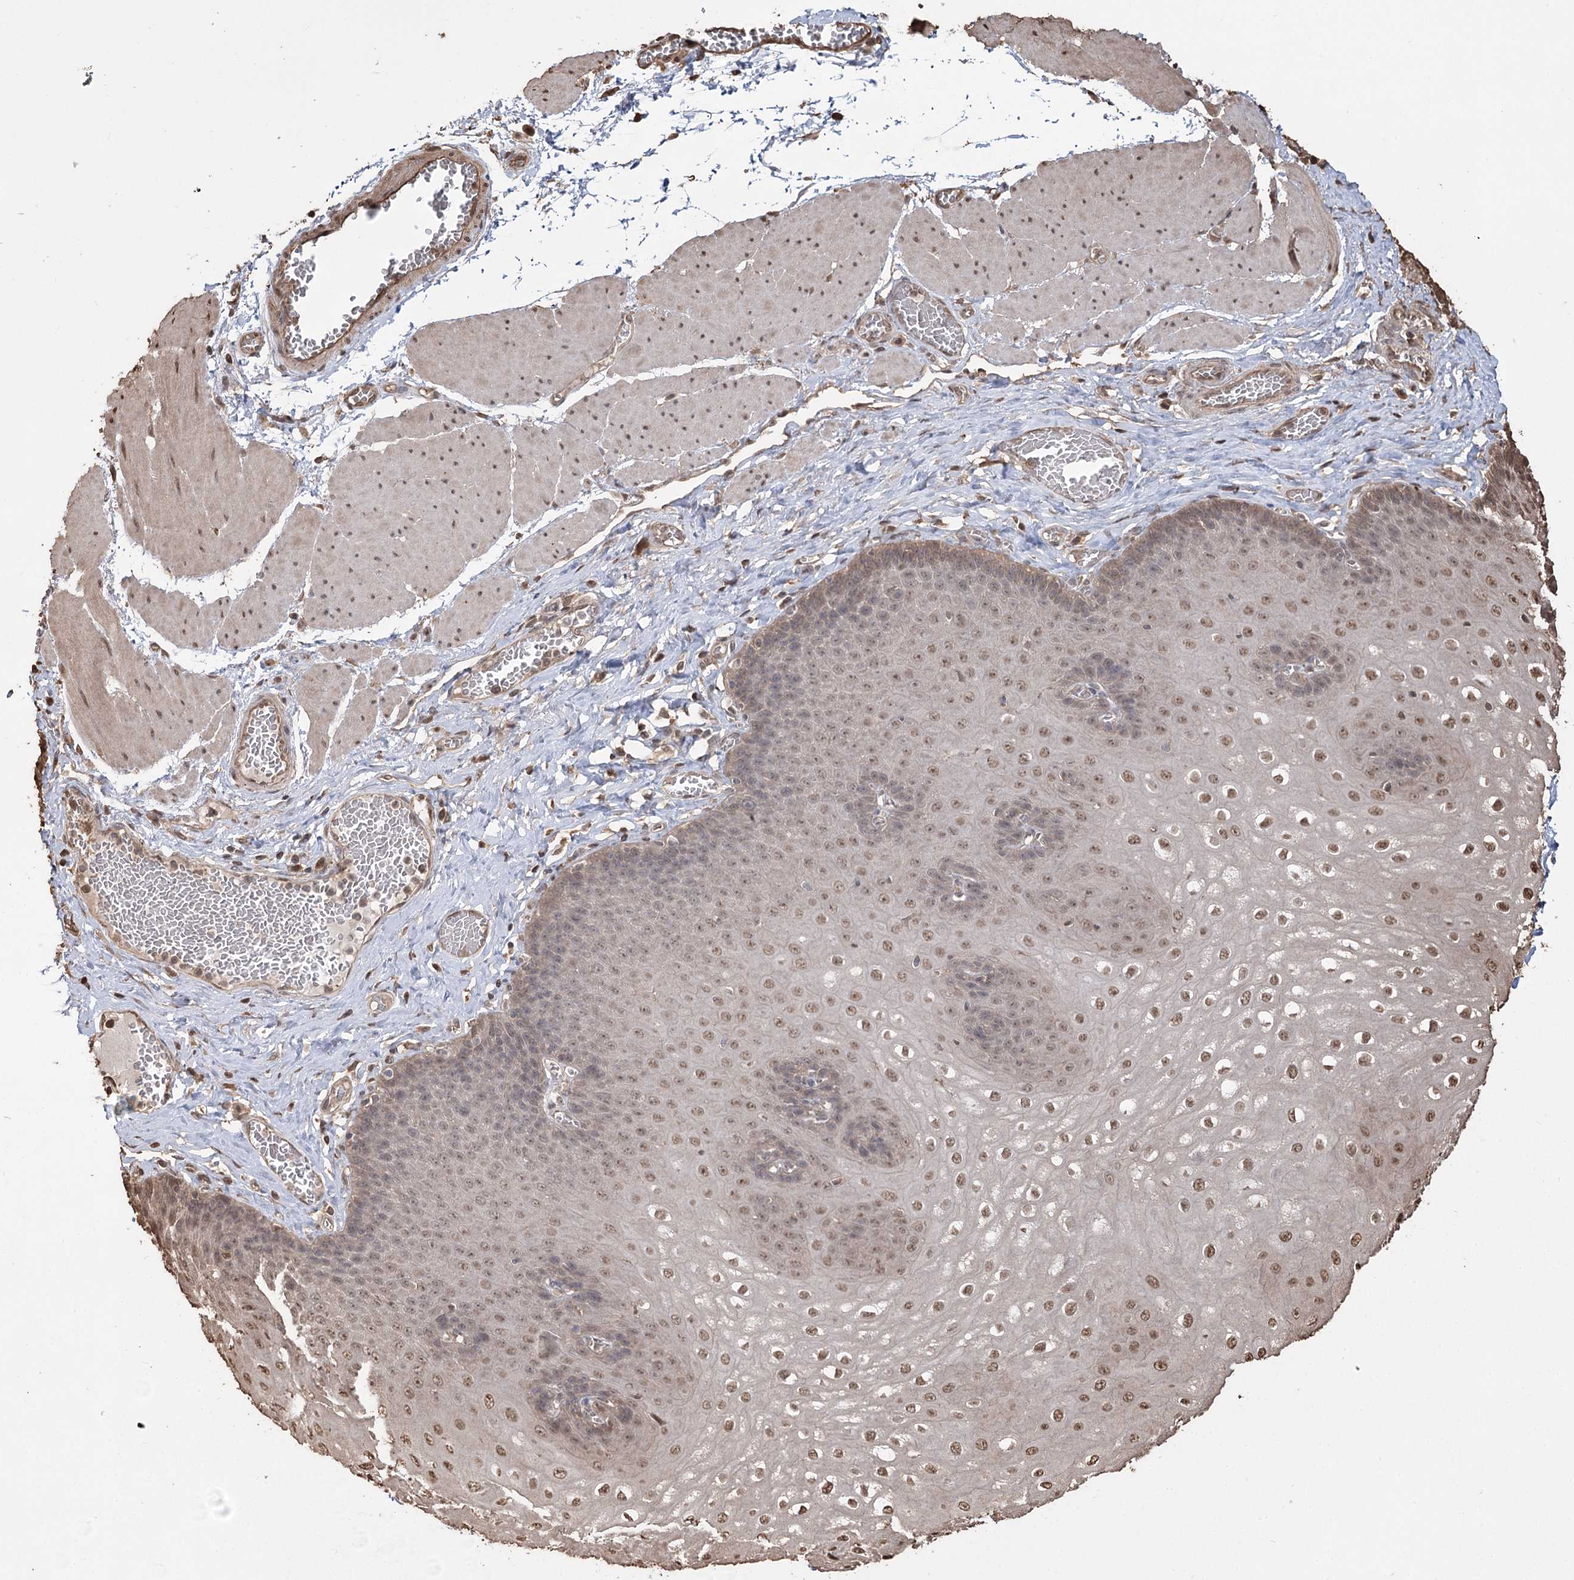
{"staining": {"intensity": "moderate", "quantity": "25%-75%", "location": "cytoplasmic/membranous,nuclear"}, "tissue": "esophagus", "cell_type": "Squamous epithelial cells", "image_type": "normal", "snomed": [{"axis": "morphology", "description": "Normal tissue, NOS"}, {"axis": "topography", "description": "Esophagus"}], "caption": "High-power microscopy captured an IHC image of benign esophagus, revealing moderate cytoplasmic/membranous,nuclear staining in approximately 25%-75% of squamous epithelial cells.", "gene": "PLCH1", "patient": {"sex": "male", "age": 60}}